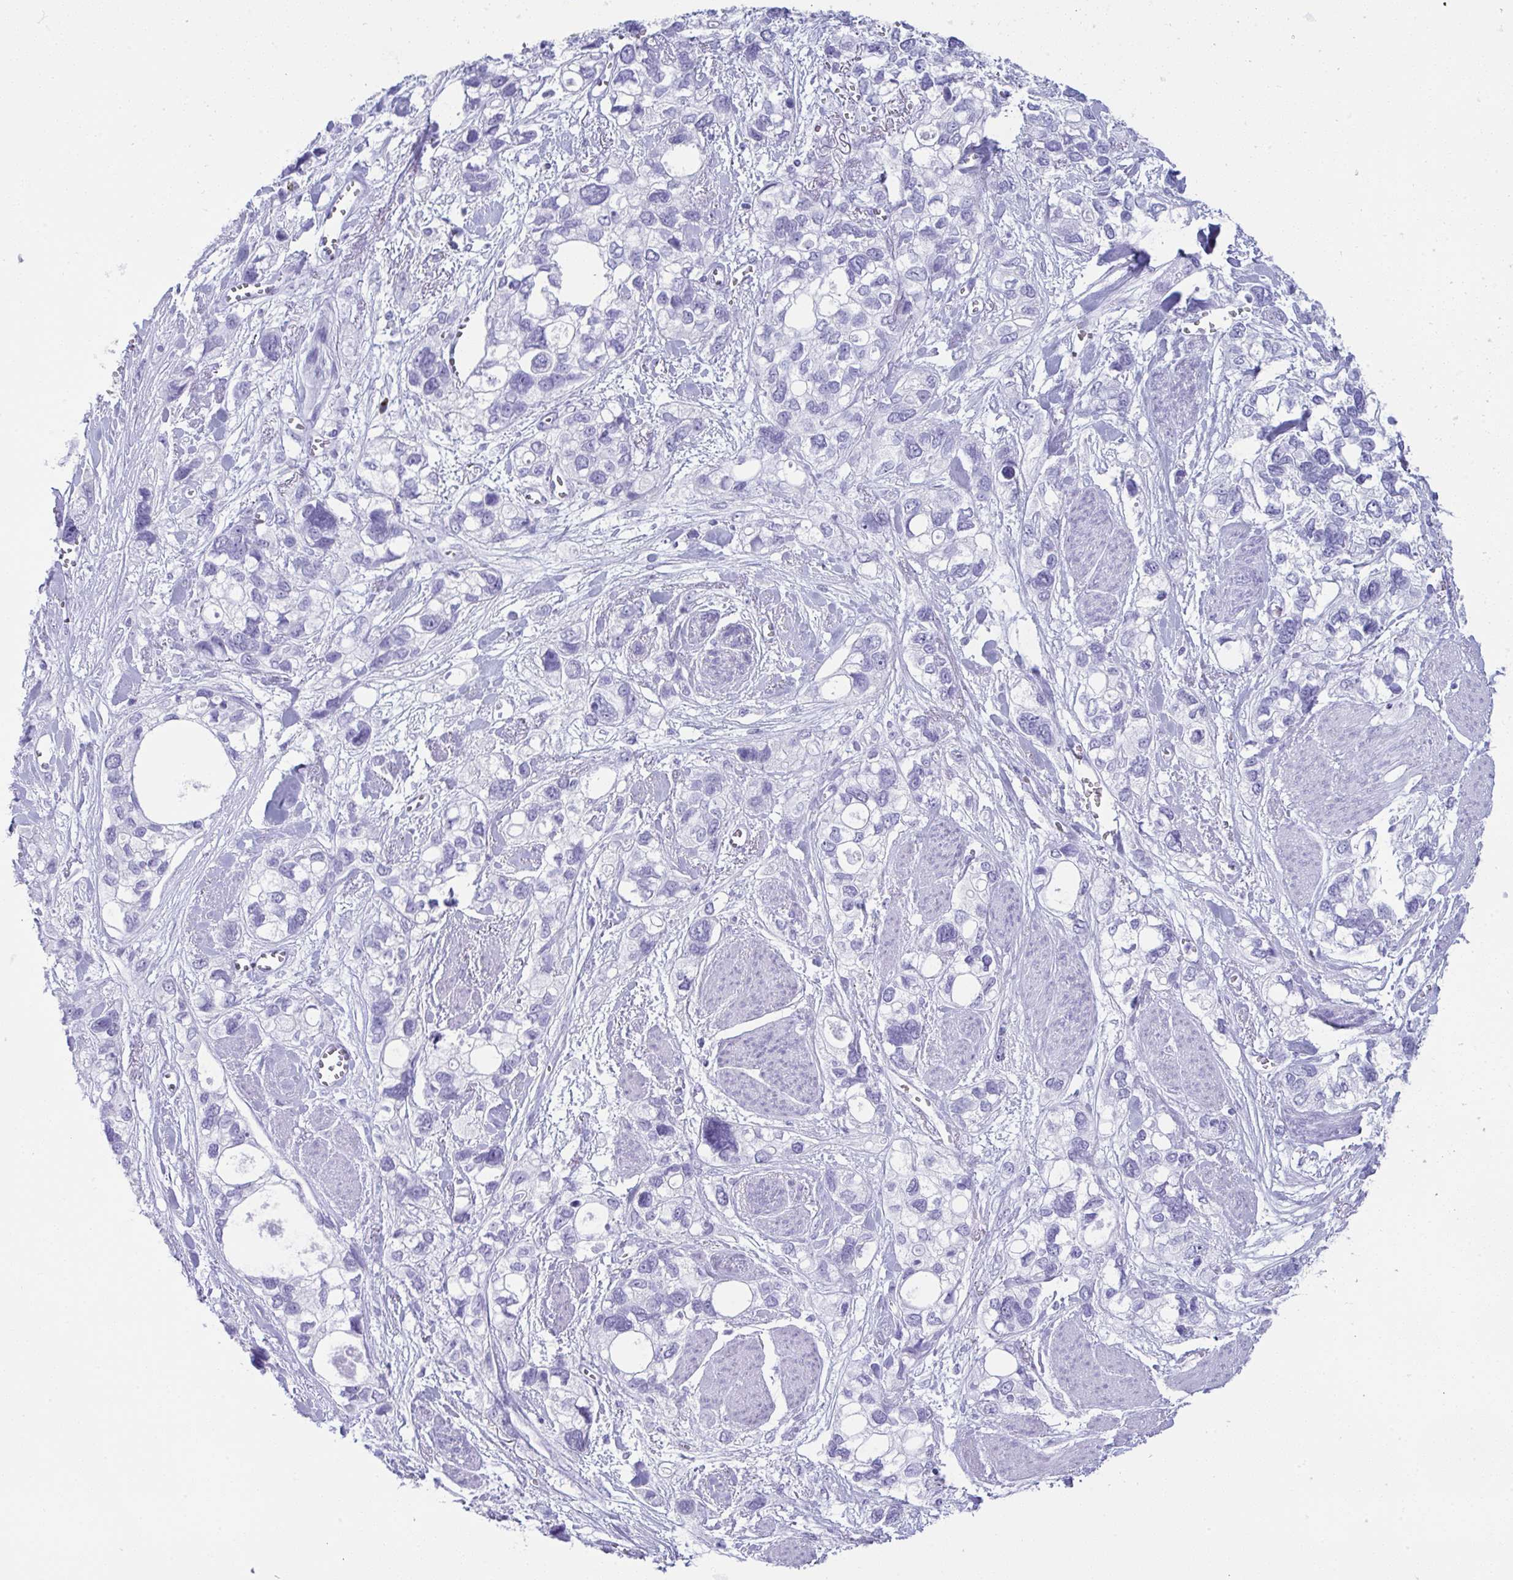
{"staining": {"intensity": "negative", "quantity": "none", "location": "none"}, "tissue": "stomach cancer", "cell_type": "Tumor cells", "image_type": "cancer", "snomed": [{"axis": "morphology", "description": "Adenocarcinoma, NOS"}, {"axis": "topography", "description": "Stomach, upper"}], "caption": "Human stomach adenocarcinoma stained for a protein using immunohistochemistry demonstrates no expression in tumor cells.", "gene": "JCHAIN", "patient": {"sex": "female", "age": 81}}